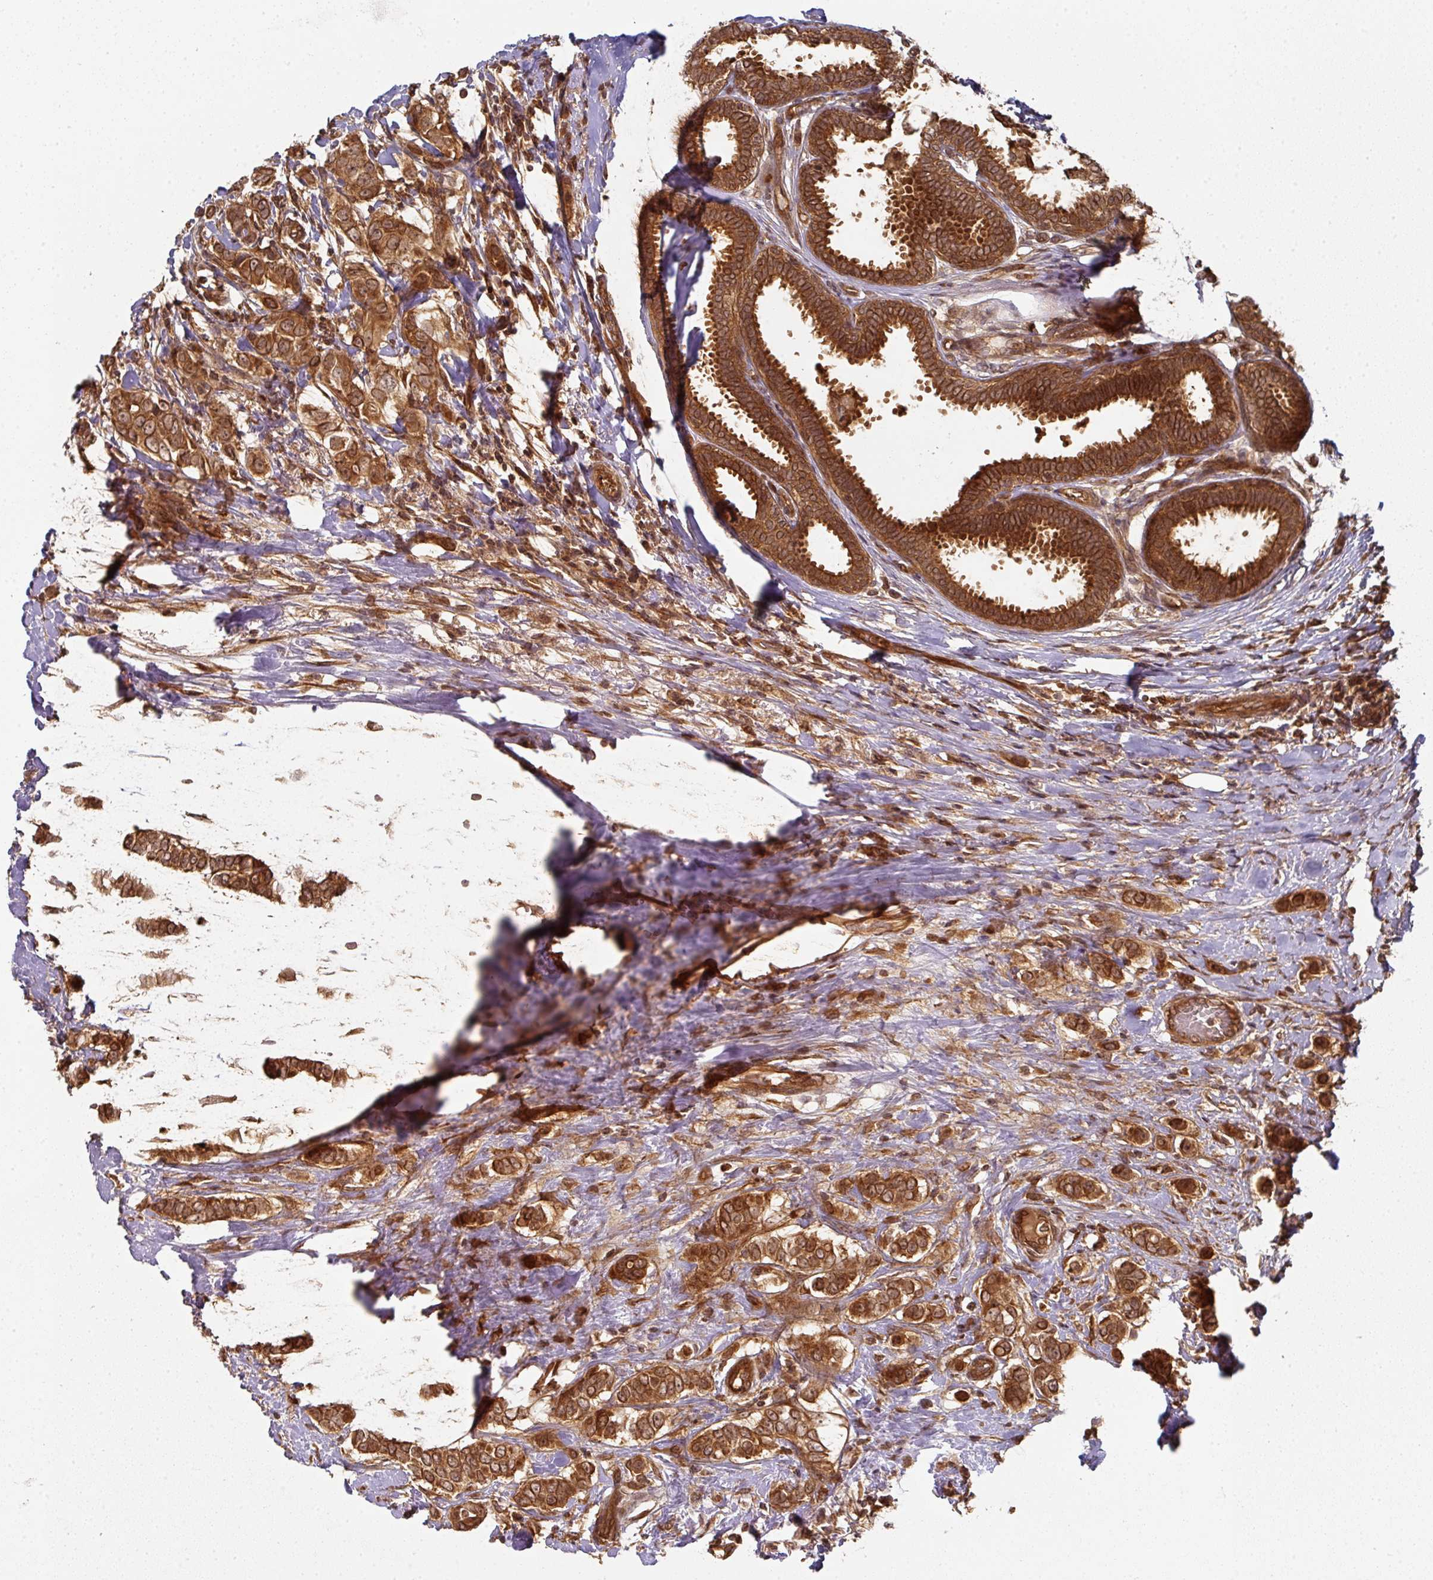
{"staining": {"intensity": "strong", "quantity": ">75%", "location": "cytoplasmic/membranous"}, "tissue": "breast cancer", "cell_type": "Tumor cells", "image_type": "cancer", "snomed": [{"axis": "morphology", "description": "Lobular carcinoma"}, {"axis": "topography", "description": "Breast"}], "caption": "There is high levels of strong cytoplasmic/membranous staining in tumor cells of breast cancer, as demonstrated by immunohistochemical staining (brown color).", "gene": "EIF4EBP2", "patient": {"sex": "female", "age": 51}}